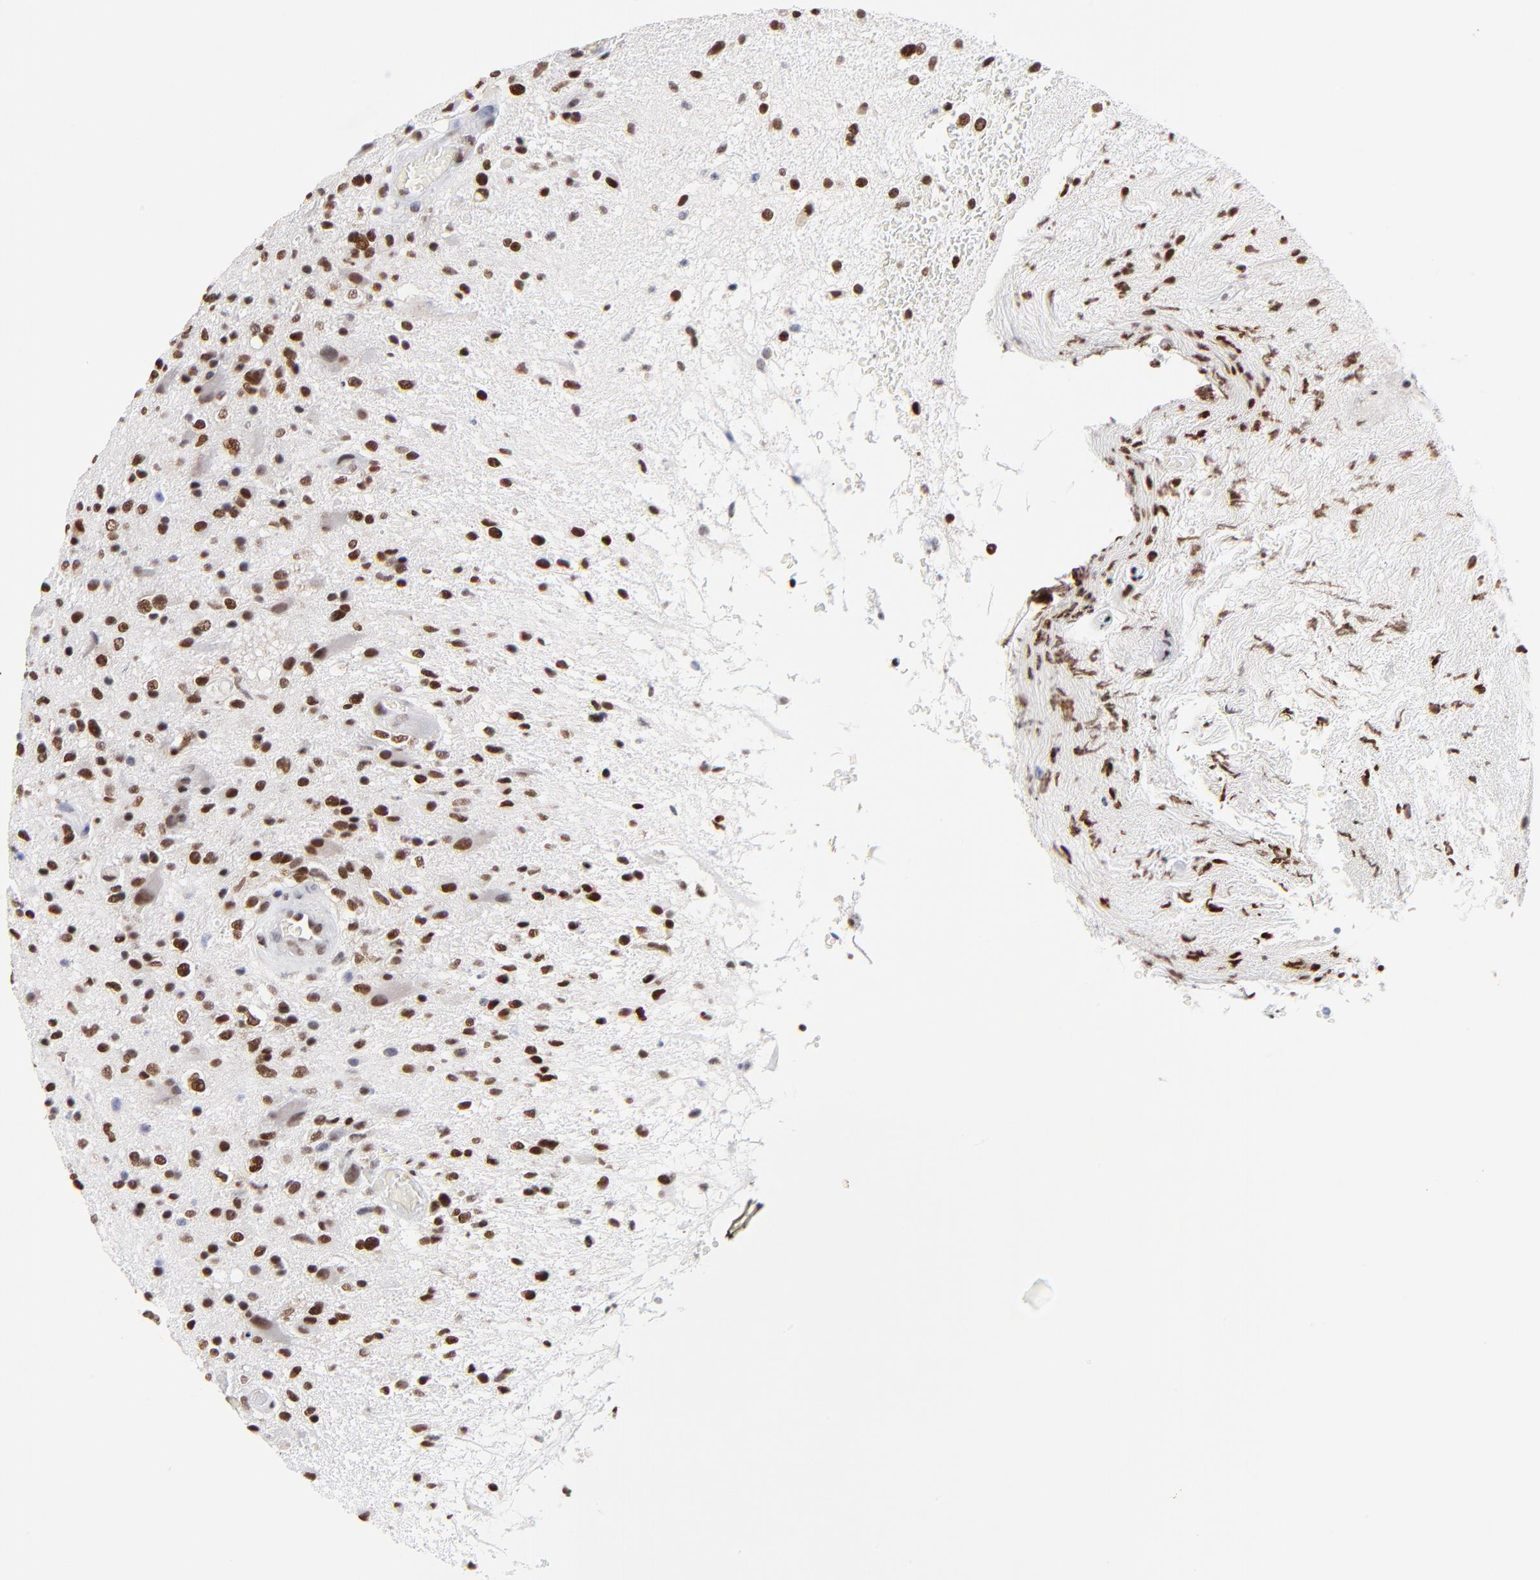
{"staining": {"intensity": "strong", "quantity": ">75%", "location": "nuclear"}, "tissue": "glioma", "cell_type": "Tumor cells", "image_type": "cancer", "snomed": [{"axis": "morphology", "description": "Glioma, malignant, High grade"}, {"axis": "topography", "description": "Brain"}], "caption": "IHC staining of glioma, which demonstrates high levels of strong nuclear expression in about >75% of tumor cells indicating strong nuclear protein positivity. The staining was performed using DAB (brown) for protein detection and nuclei were counterstained in hematoxylin (blue).", "gene": "ZMYM3", "patient": {"sex": "male", "age": 33}}